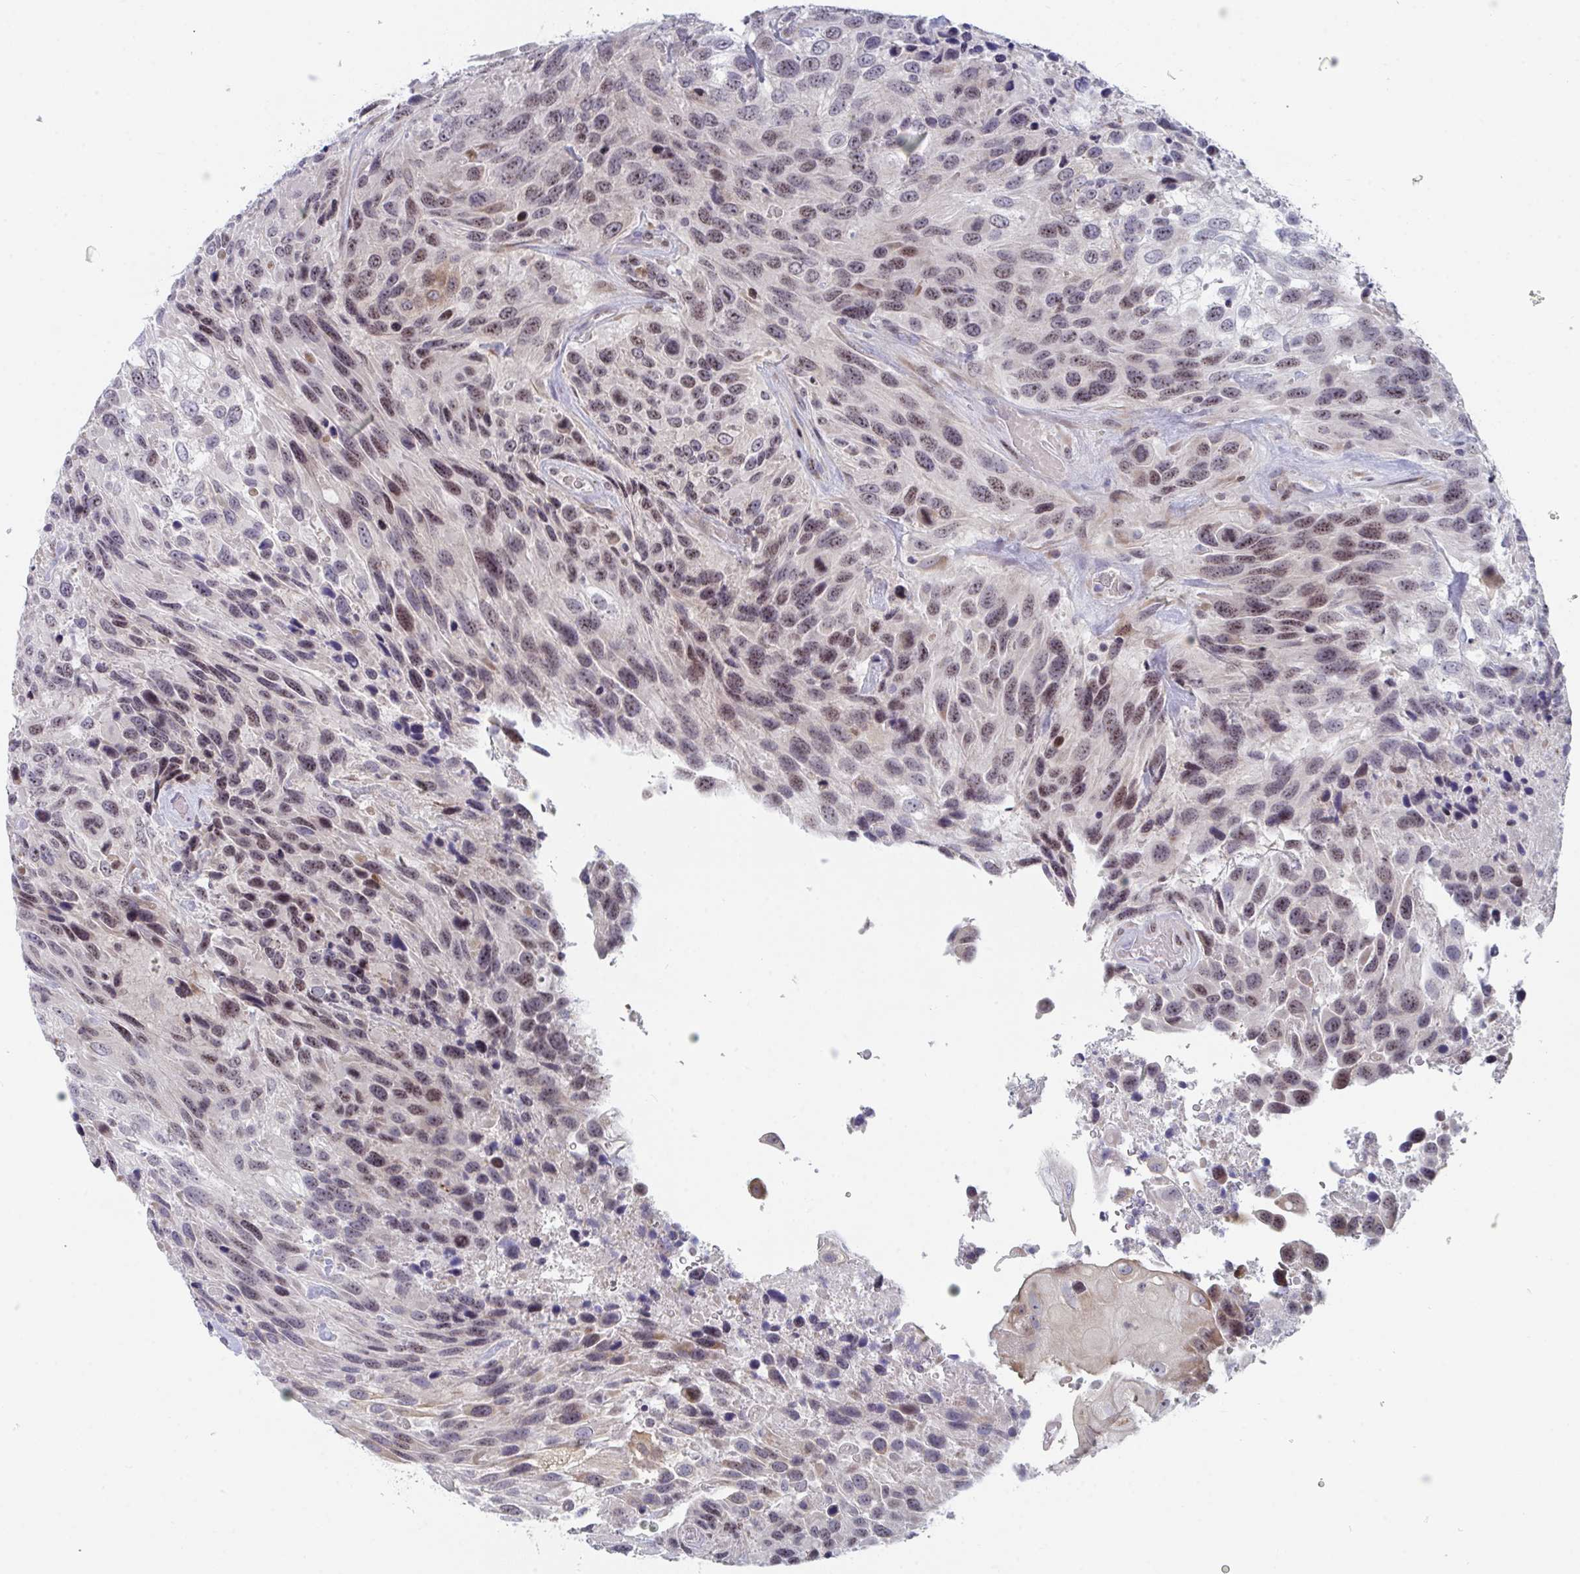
{"staining": {"intensity": "weak", "quantity": ">75%", "location": "nuclear"}, "tissue": "urothelial cancer", "cell_type": "Tumor cells", "image_type": "cancer", "snomed": [{"axis": "morphology", "description": "Urothelial carcinoma, High grade"}, {"axis": "topography", "description": "Urinary bladder"}], "caption": "A brown stain labels weak nuclear positivity of a protein in human urothelial carcinoma (high-grade) tumor cells.", "gene": "CENPT", "patient": {"sex": "female", "age": 70}}